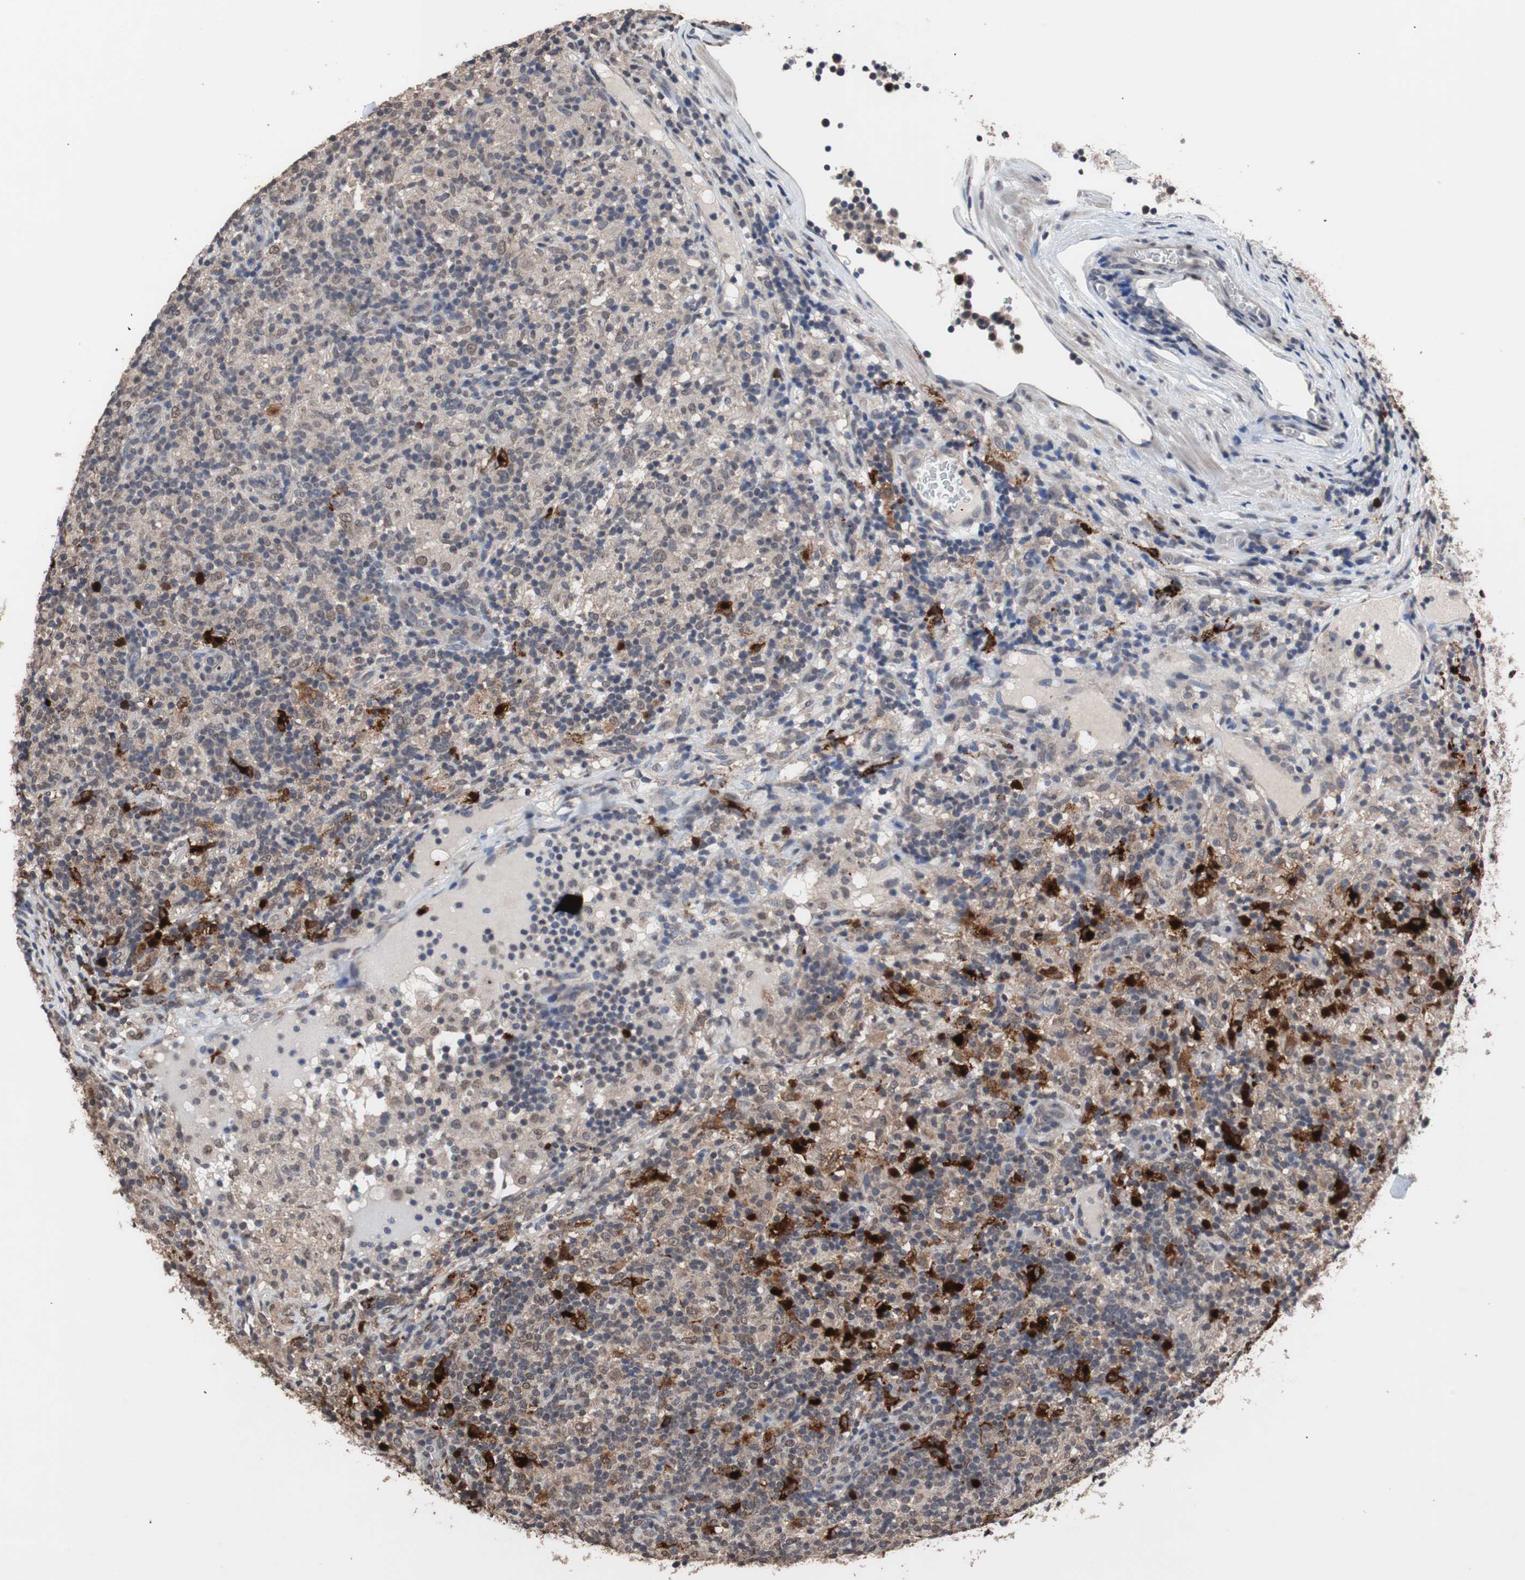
{"staining": {"intensity": "weak", "quantity": "25%-75%", "location": "cytoplasmic/membranous"}, "tissue": "lymphoma", "cell_type": "Tumor cells", "image_type": "cancer", "snomed": [{"axis": "morphology", "description": "Hodgkin's disease, NOS"}, {"axis": "topography", "description": "Lymph node"}], "caption": "The micrograph shows immunohistochemical staining of Hodgkin's disease. There is weak cytoplasmic/membranous expression is seen in about 25%-75% of tumor cells.", "gene": "MED27", "patient": {"sex": "male", "age": 70}}